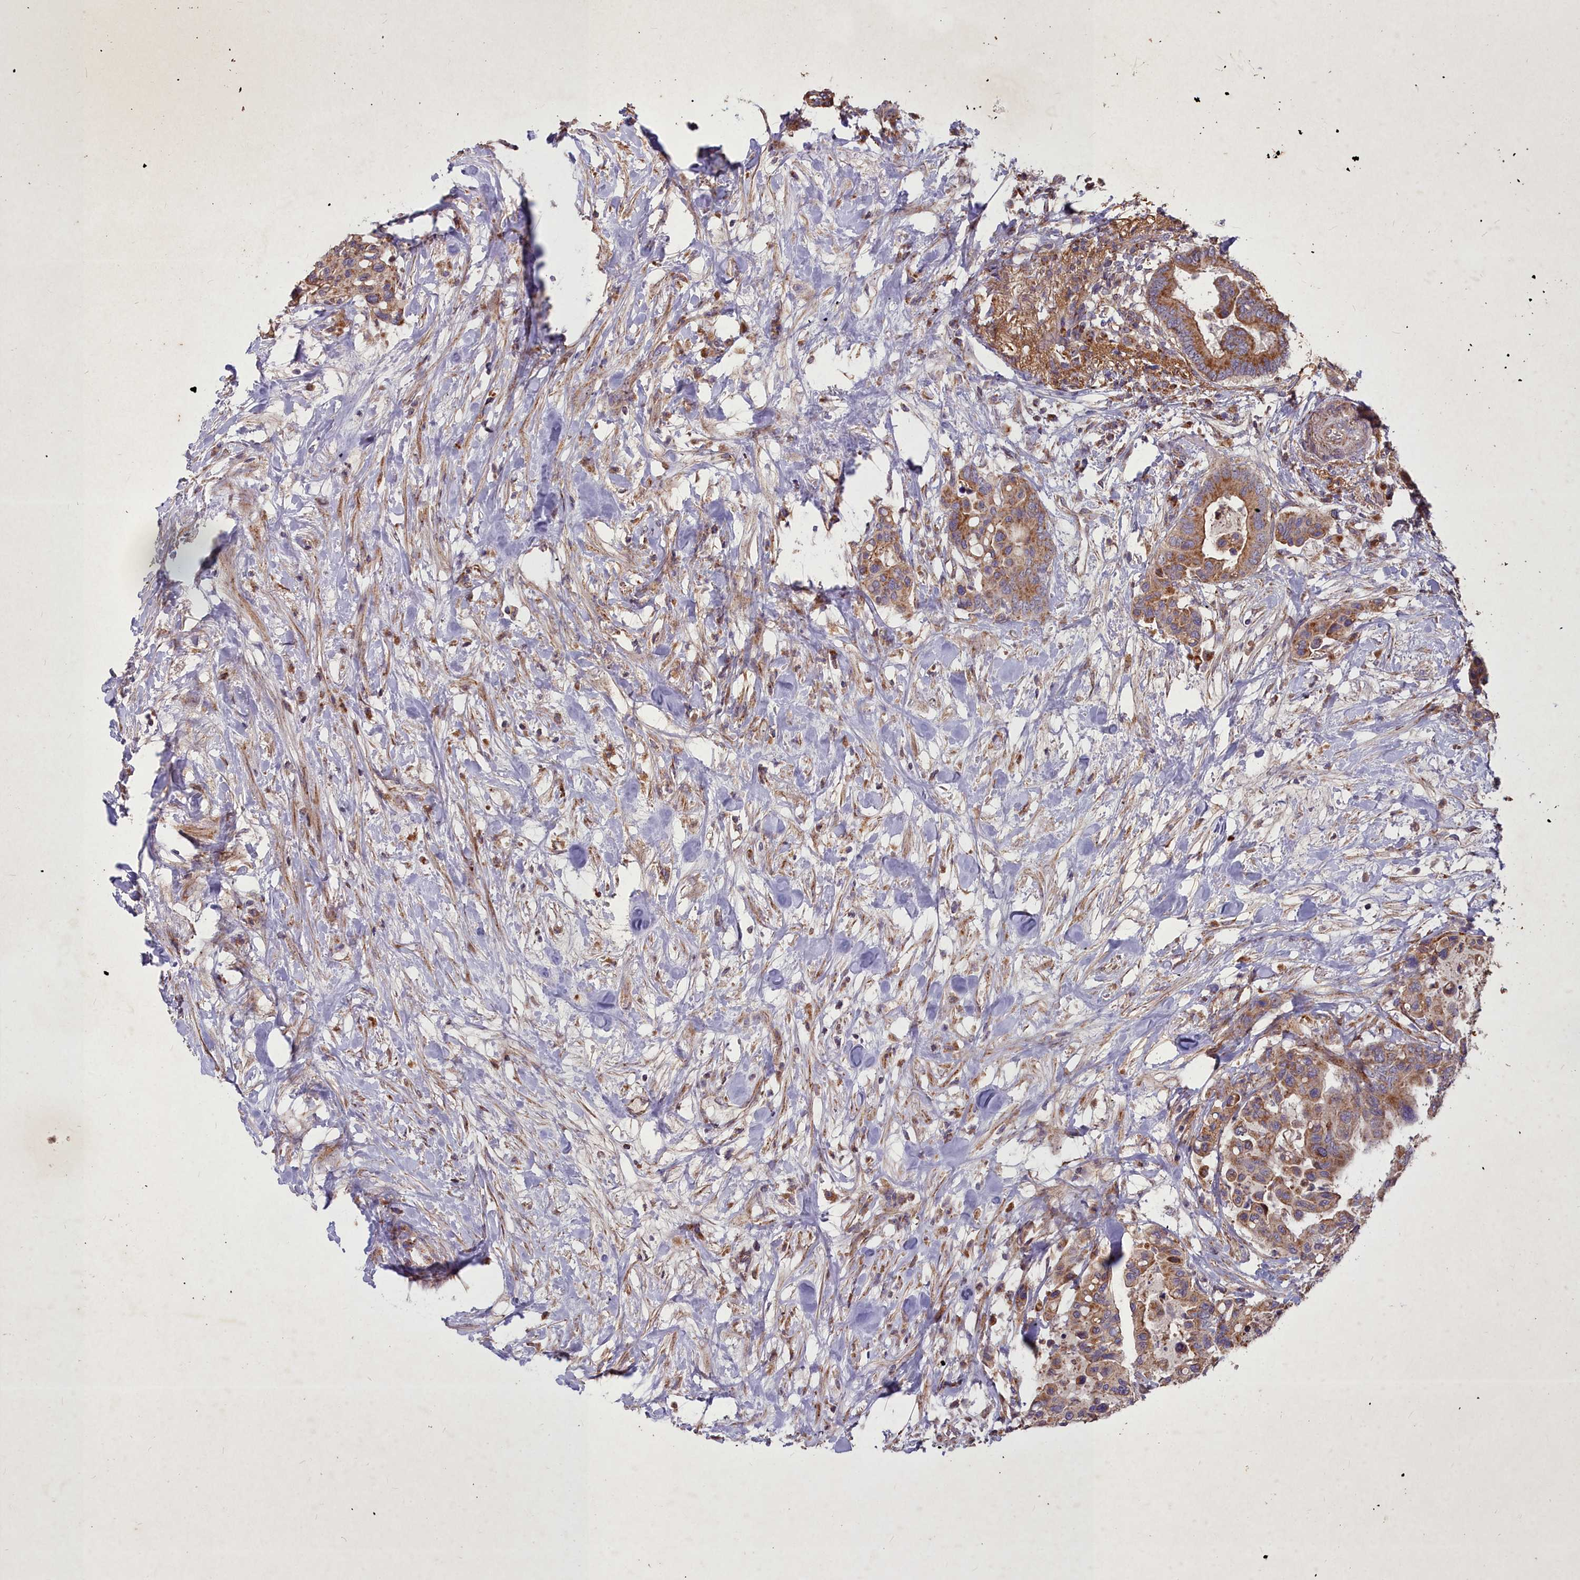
{"staining": {"intensity": "moderate", "quantity": ">75%", "location": "cytoplasmic/membranous"}, "tissue": "colorectal cancer", "cell_type": "Tumor cells", "image_type": "cancer", "snomed": [{"axis": "morphology", "description": "Normal tissue, NOS"}, {"axis": "morphology", "description": "Adenocarcinoma, NOS"}, {"axis": "topography", "description": "Colon"}], "caption": "Immunohistochemistry staining of colorectal cancer (adenocarcinoma), which shows medium levels of moderate cytoplasmic/membranous staining in about >75% of tumor cells indicating moderate cytoplasmic/membranous protein expression. The staining was performed using DAB (brown) for protein detection and nuclei were counterstained in hematoxylin (blue).", "gene": "COX11", "patient": {"sex": "male", "age": 82}}